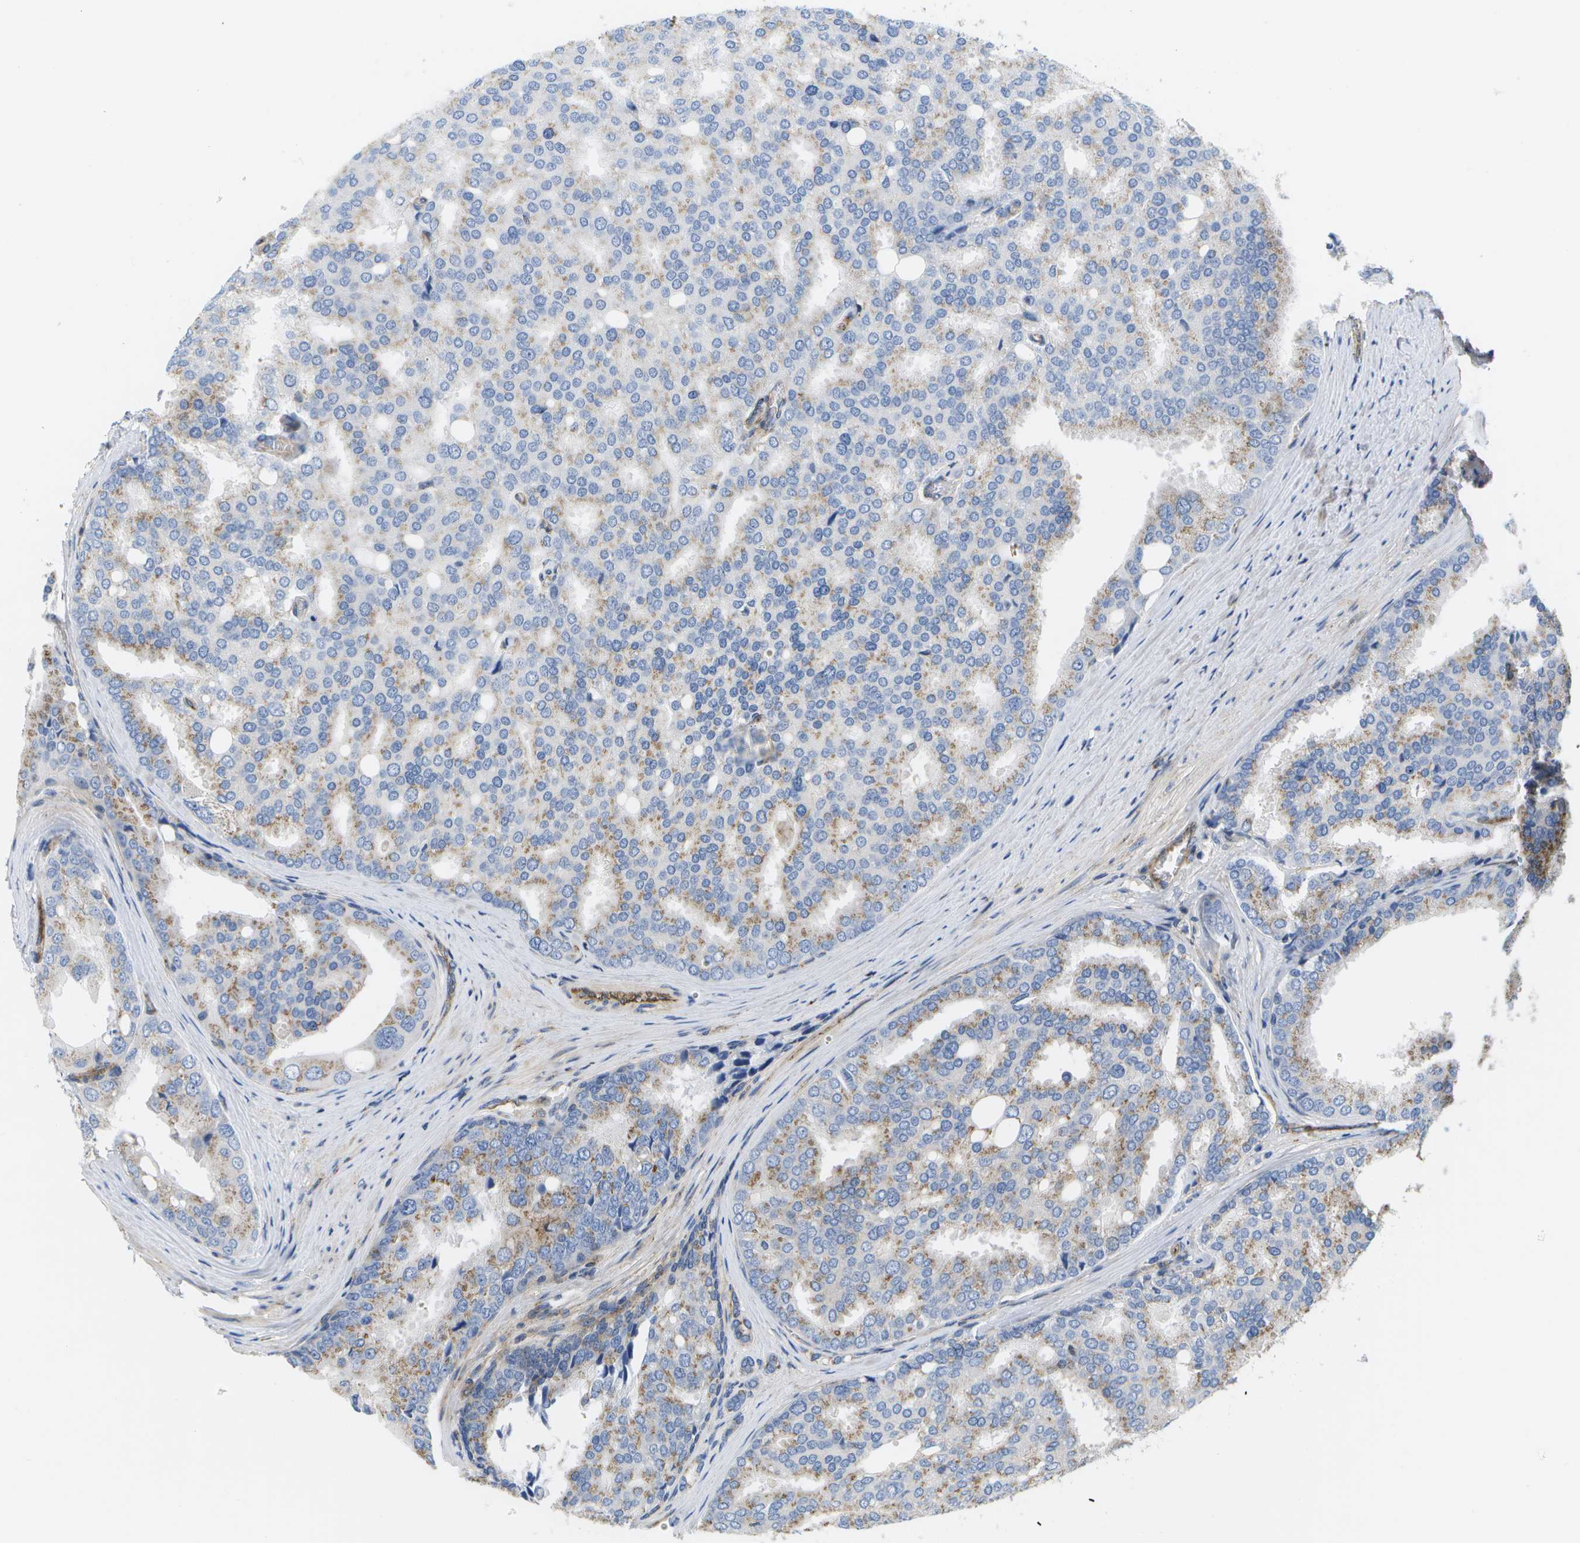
{"staining": {"intensity": "weak", "quantity": "<25%", "location": "cytoplasmic/membranous"}, "tissue": "prostate cancer", "cell_type": "Tumor cells", "image_type": "cancer", "snomed": [{"axis": "morphology", "description": "Adenocarcinoma, High grade"}, {"axis": "topography", "description": "Prostate"}], "caption": "Immunohistochemistry (IHC) image of neoplastic tissue: human high-grade adenocarcinoma (prostate) stained with DAB (3,3'-diaminobenzidine) shows no significant protein staining in tumor cells. Brightfield microscopy of IHC stained with DAB (3,3'-diaminobenzidine) (brown) and hematoxylin (blue), captured at high magnification.", "gene": "BST2", "patient": {"sex": "male", "age": 50}}